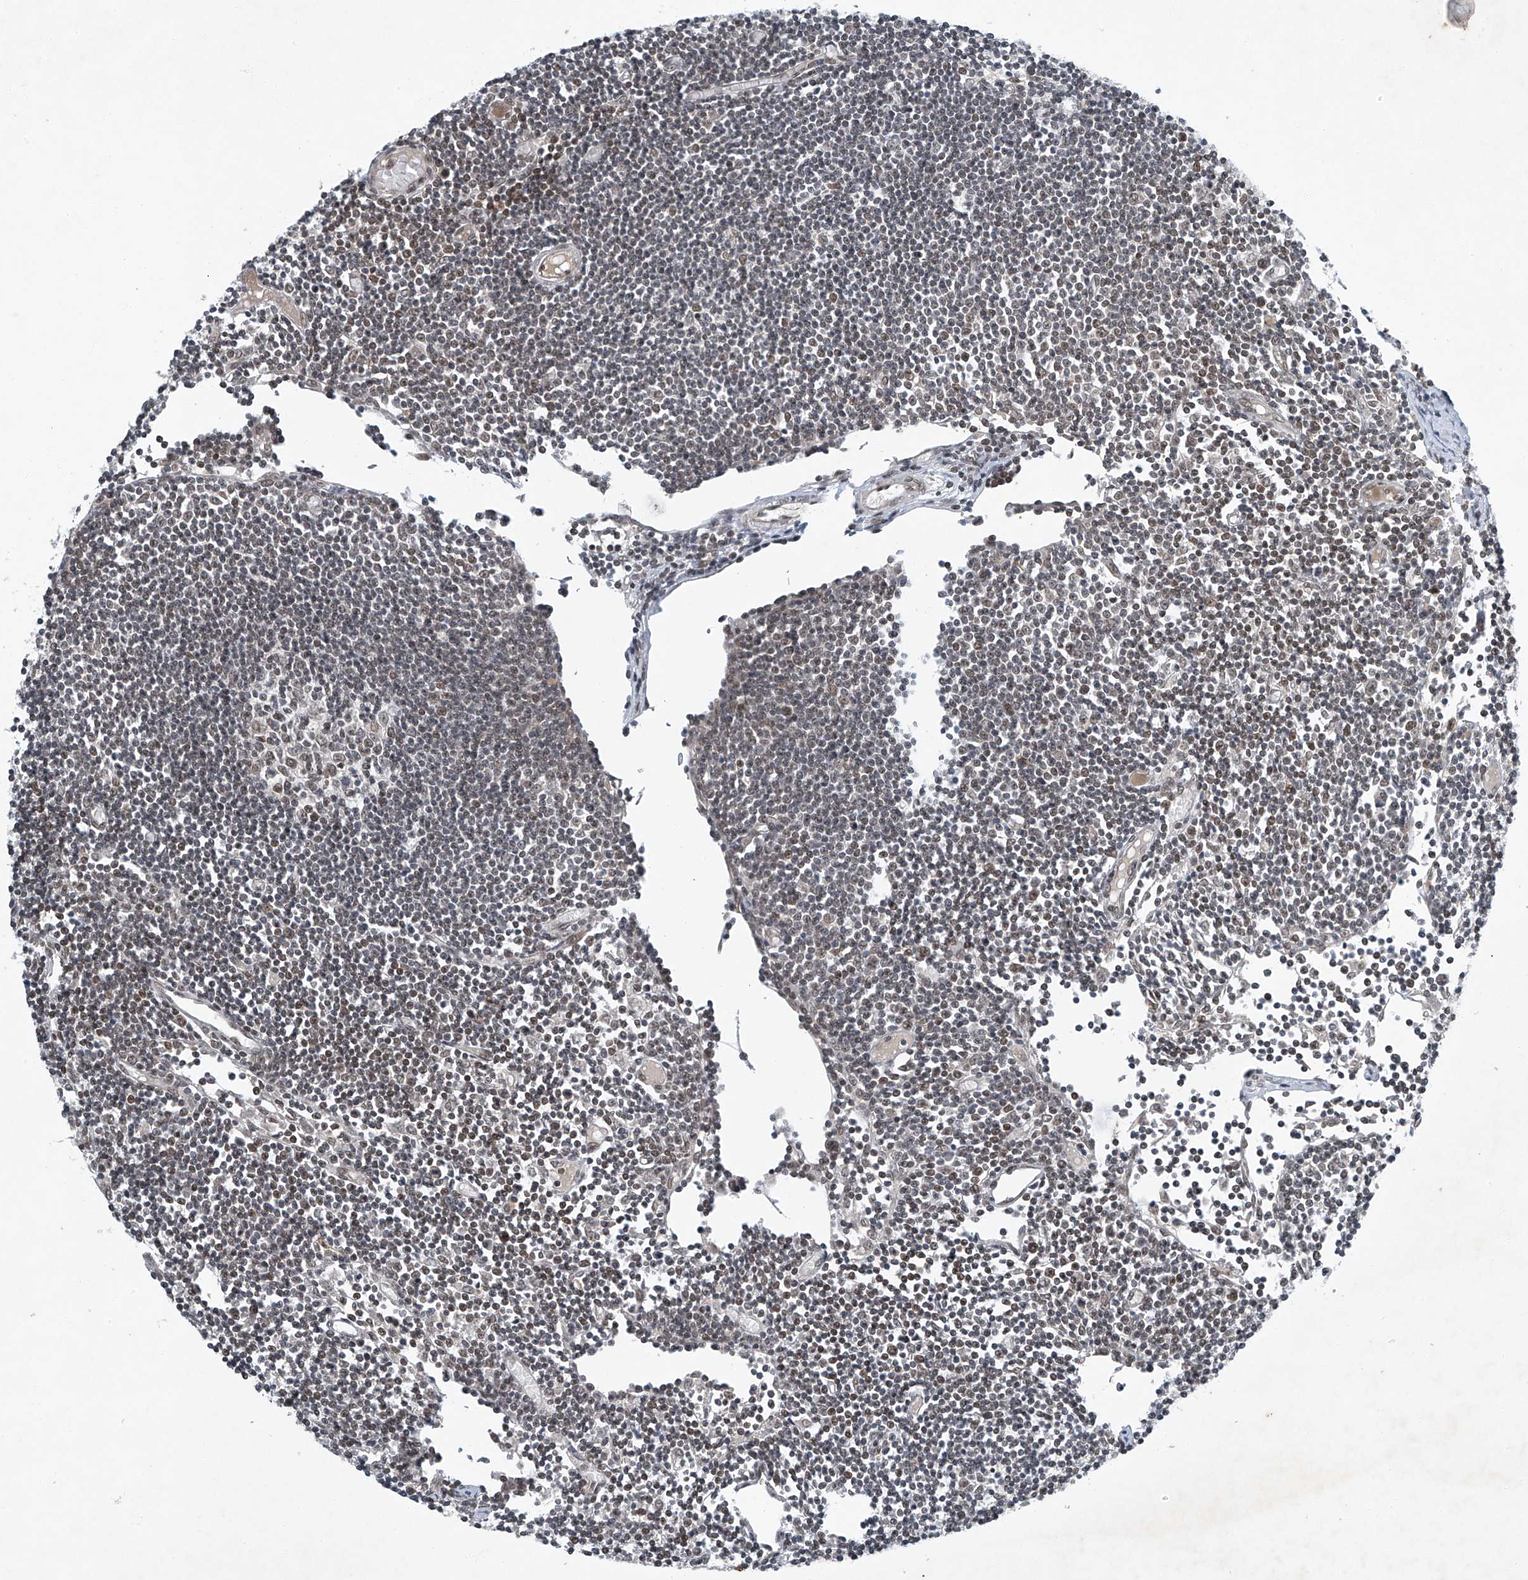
{"staining": {"intensity": "weak", "quantity": "25%-75%", "location": "nuclear"}, "tissue": "lymph node", "cell_type": "Germinal center cells", "image_type": "normal", "snomed": [{"axis": "morphology", "description": "Normal tissue, NOS"}, {"axis": "topography", "description": "Lymph node"}], "caption": "Protein analysis of benign lymph node reveals weak nuclear positivity in approximately 25%-75% of germinal center cells. Using DAB (brown) and hematoxylin (blue) stains, captured at high magnification using brightfield microscopy.", "gene": "TAF8", "patient": {"sex": "female", "age": 11}}